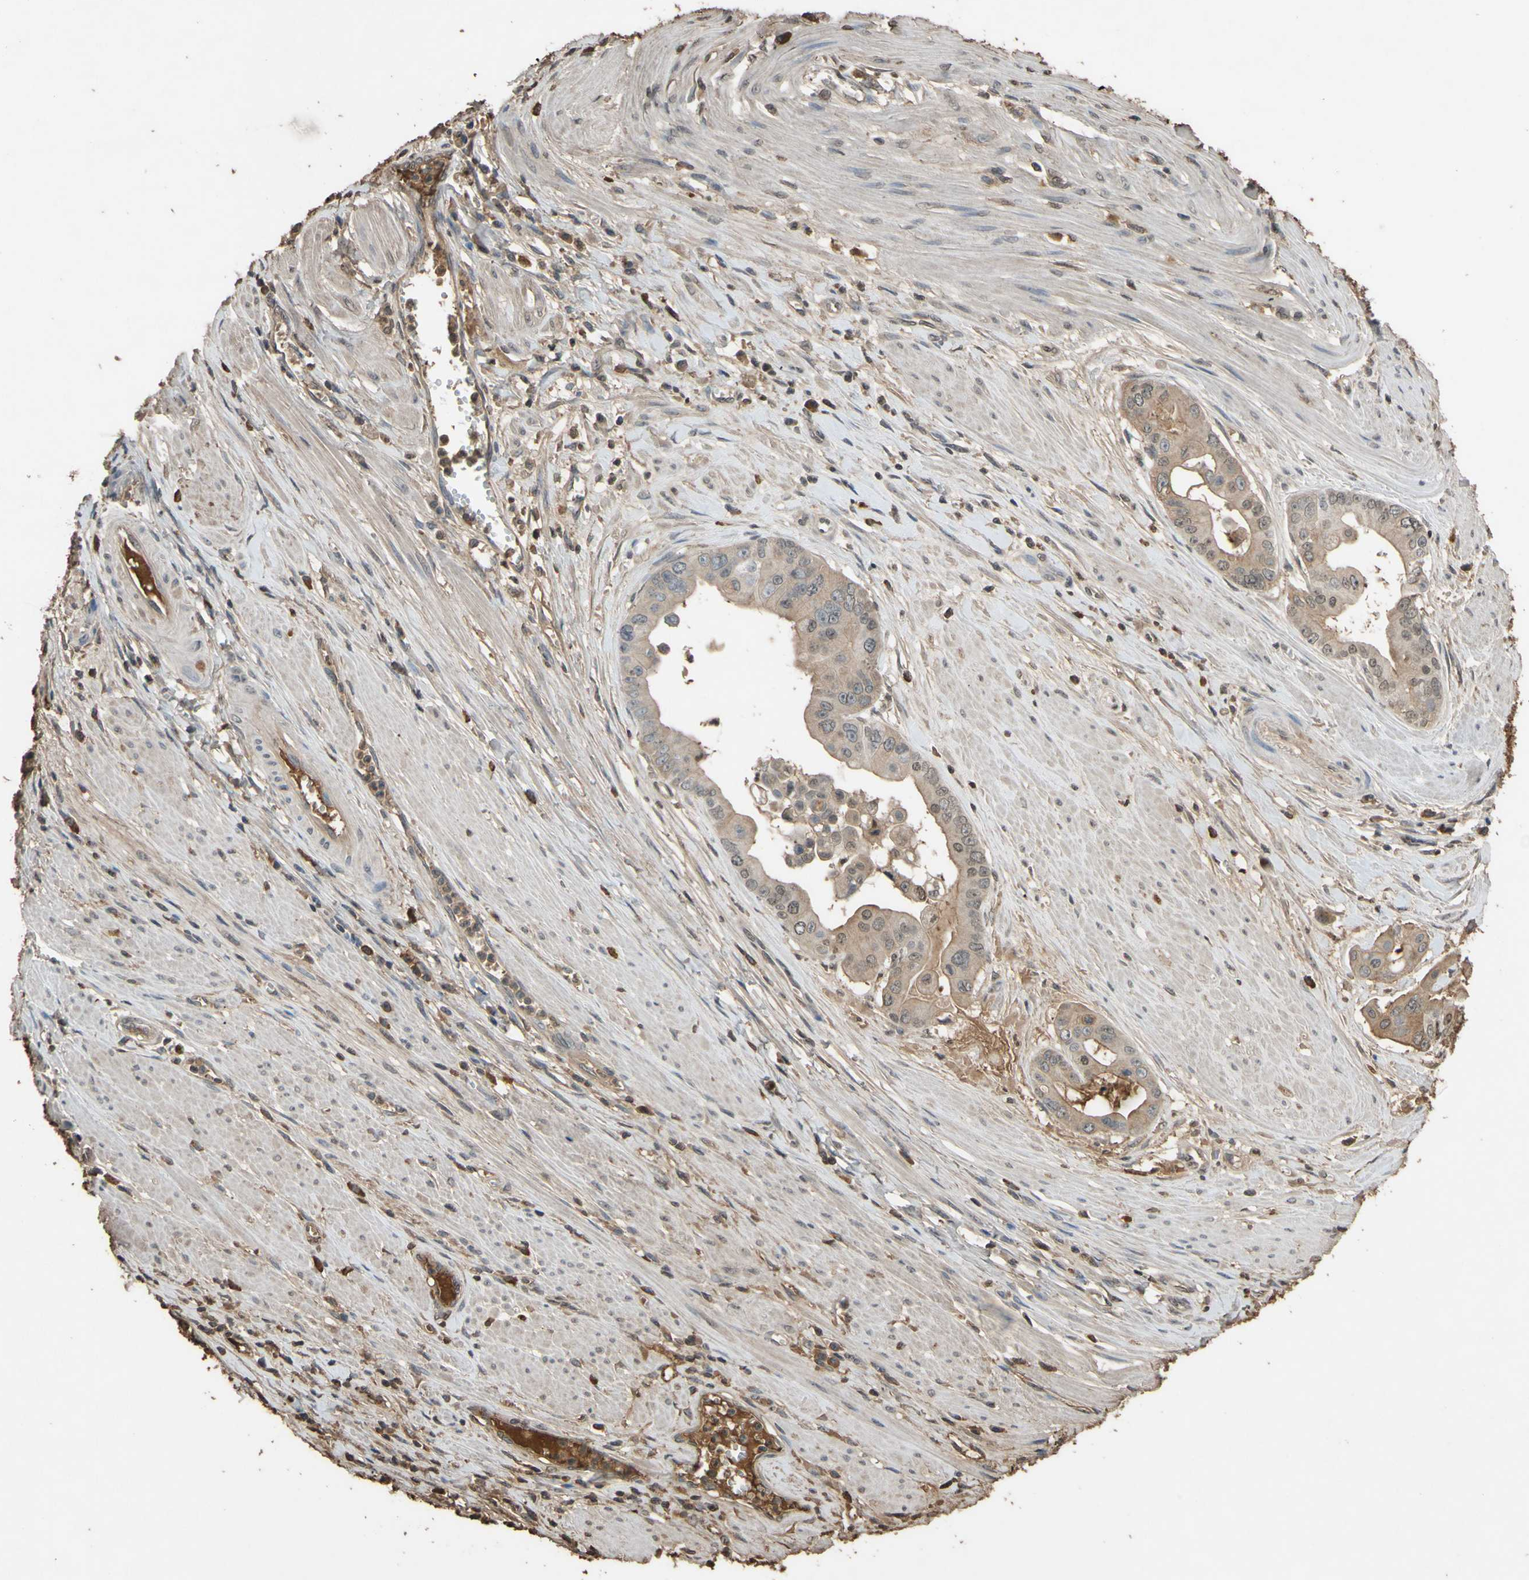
{"staining": {"intensity": "weak", "quantity": ">75%", "location": "cytoplasmic/membranous"}, "tissue": "pancreatic cancer", "cell_type": "Tumor cells", "image_type": "cancer", "snomed": [{"axis": "morphology", "description": "Adenocarcinoma, NOS"}, {"axis": "topography", "description": "Pancreas"}], "caption": "DAB immunohistochemical staining of pancreatic cancer demonstrates weak cytoplasmic/membranous protein staining in approximately >75% of tumor cells.", "gene": "PTGDS", "patient": {"sex": "female", "age": 75}}